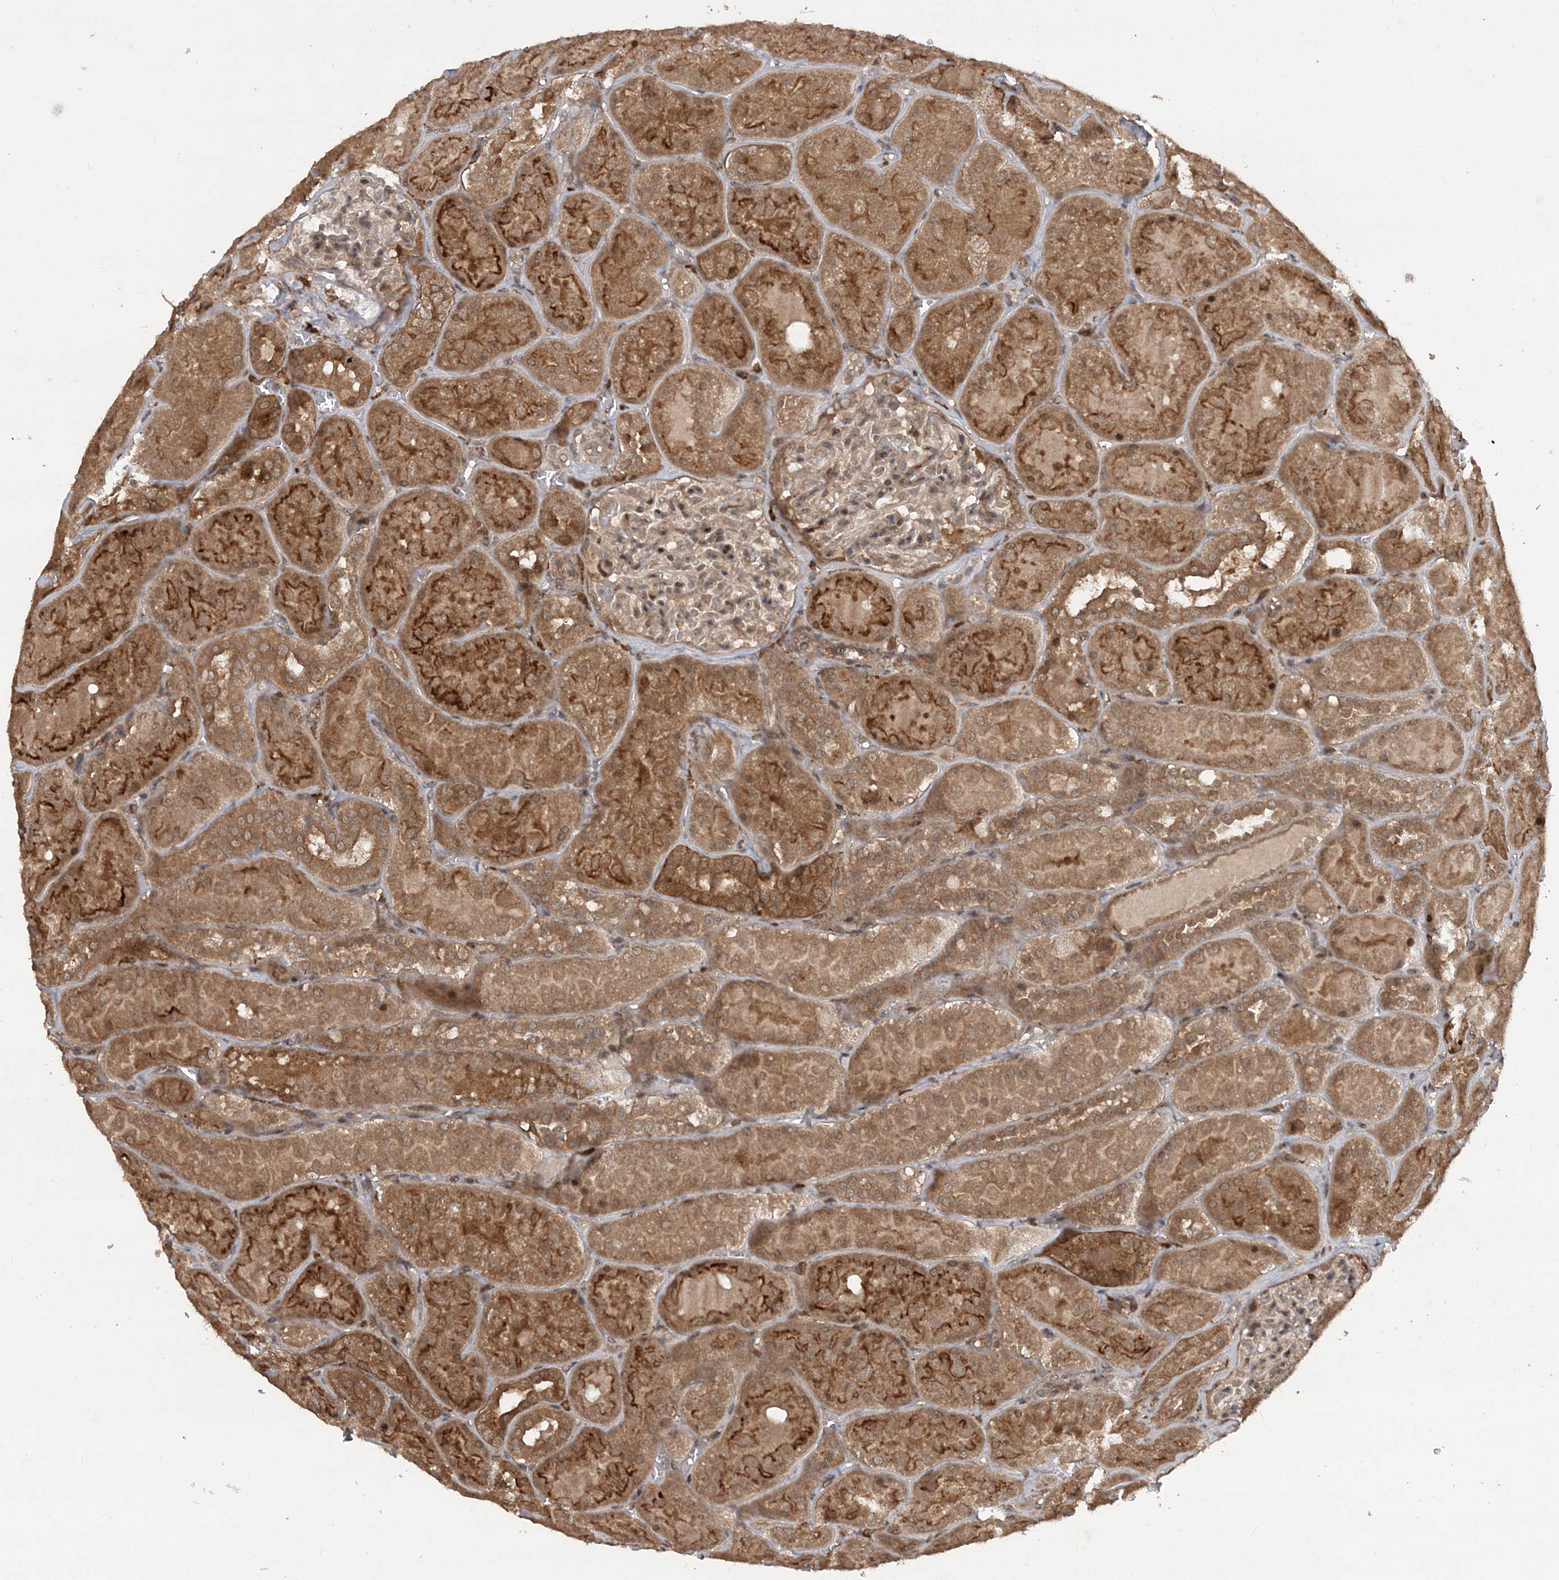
{"staining": {"intensity": "weak", "quantity": "25%-75%", "location": "cytoplasmic/membranous"}, "tissue": "kidney", "cell_type": "Cells in glomeruli", "image_type": "normal", "snomed": [{"axis": "morphology", "description": "Normal tissue, NOS"}, {"axis": "topography", "description": "Kidney"}], "caption": "Immunohistochemistry (IHC) of benign kidney reveals low levels of weak cytoplasmic/membranous staining in about 25%-75% of cells in glomeruli.", "gene": "LACC1", "patient": {"sex": "male", "age": 28}}